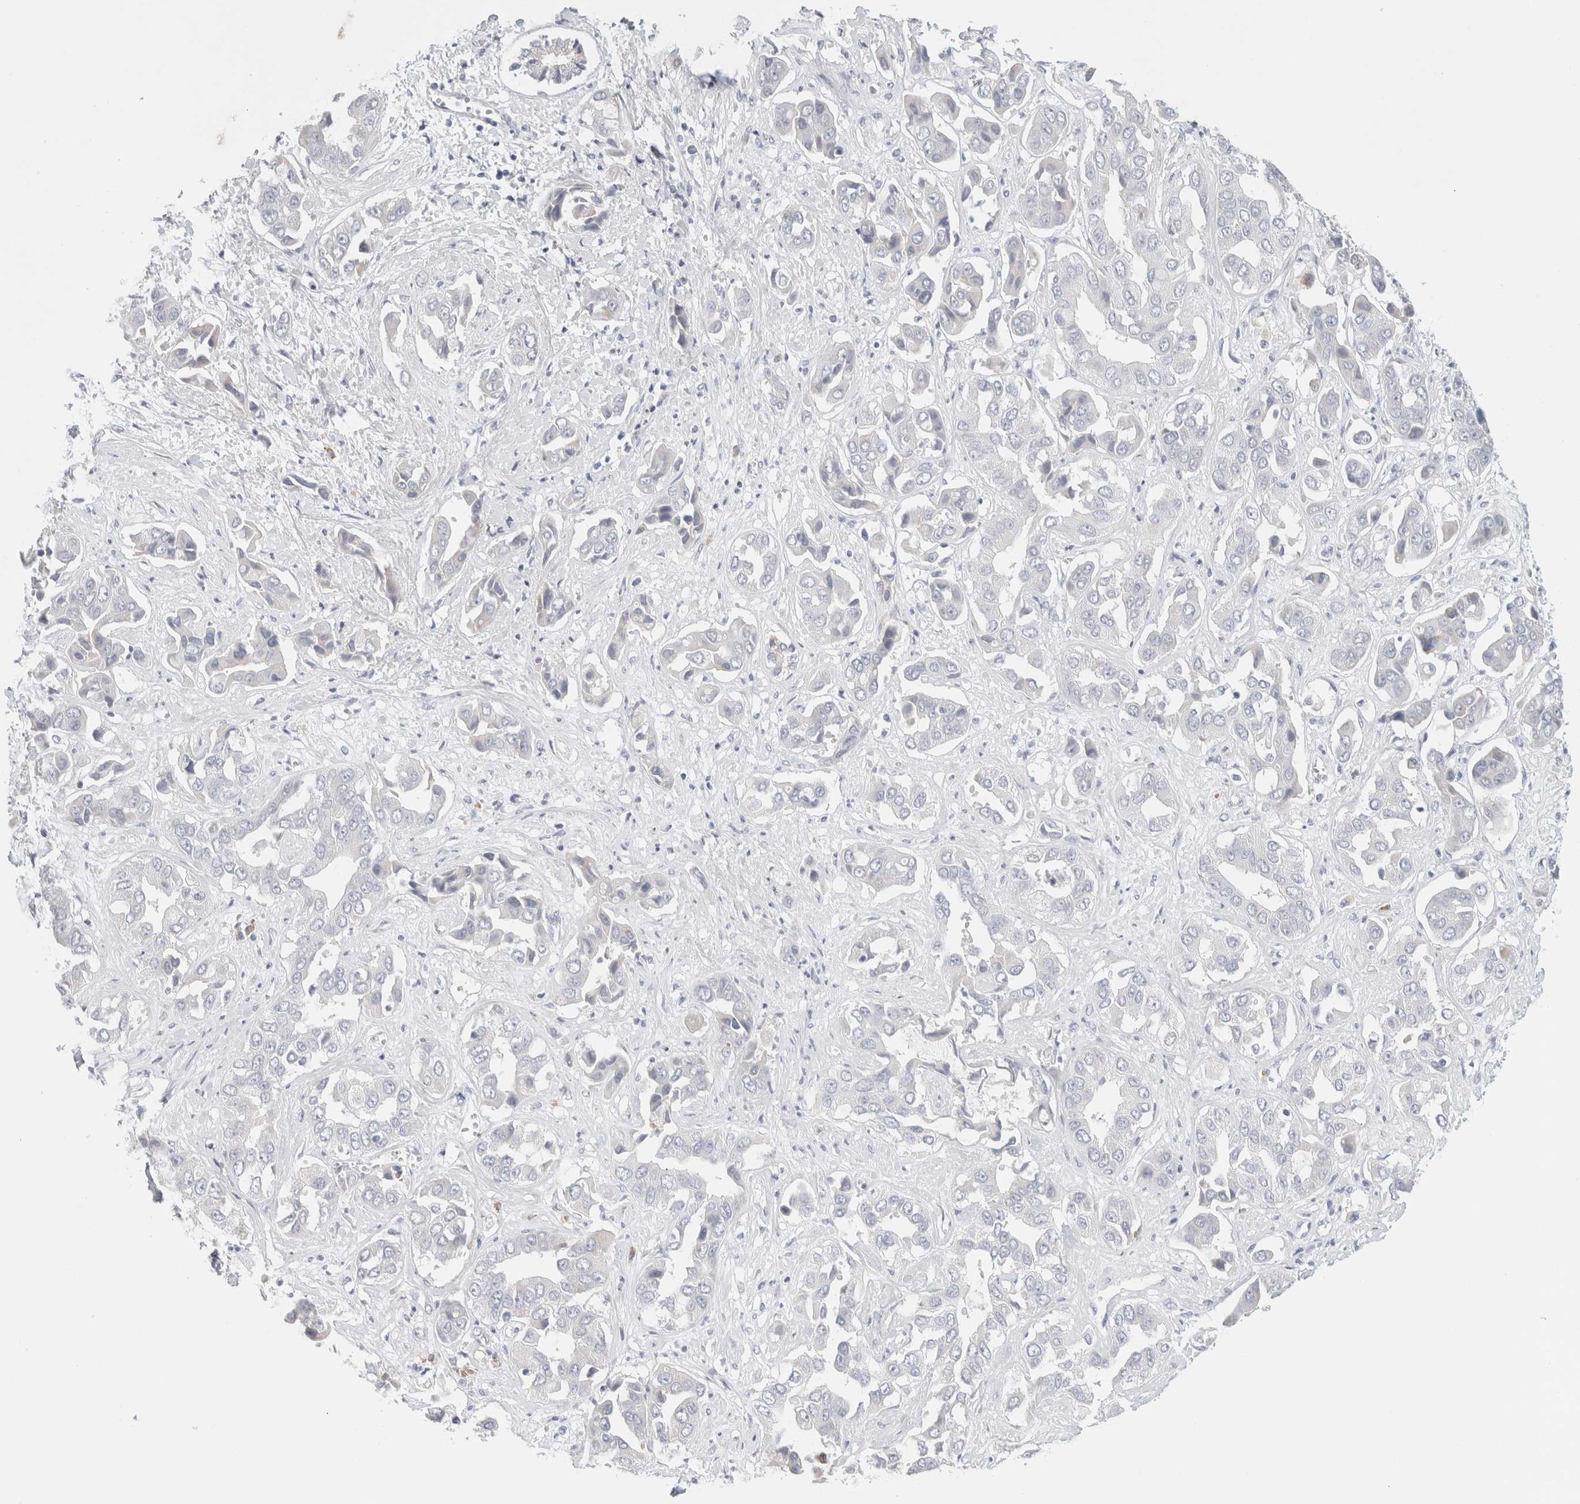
{"staining": {"intensity": "negative", "quantity": "none", "location": "none"}, "tissue": "liver cancer", "cell_type": "Tumor cells", "image_type": "cancer", "snomed": [{"axis": "morphology", "description": "Cholangiocarcinoma"}, {"axis": "topography", "description": "Liver"}], "caption": "Tumor cells show no significant protein positivity in liver cancer. The staining was performed using DAB (3,3'-diaminobenzidine) to visualize the protein expression in brown, while the nuclei were stained in blue with hematoxylin (Magnification: 20x).", "gene": "CSK", "patient": {"sex": "female", "age": 52}}